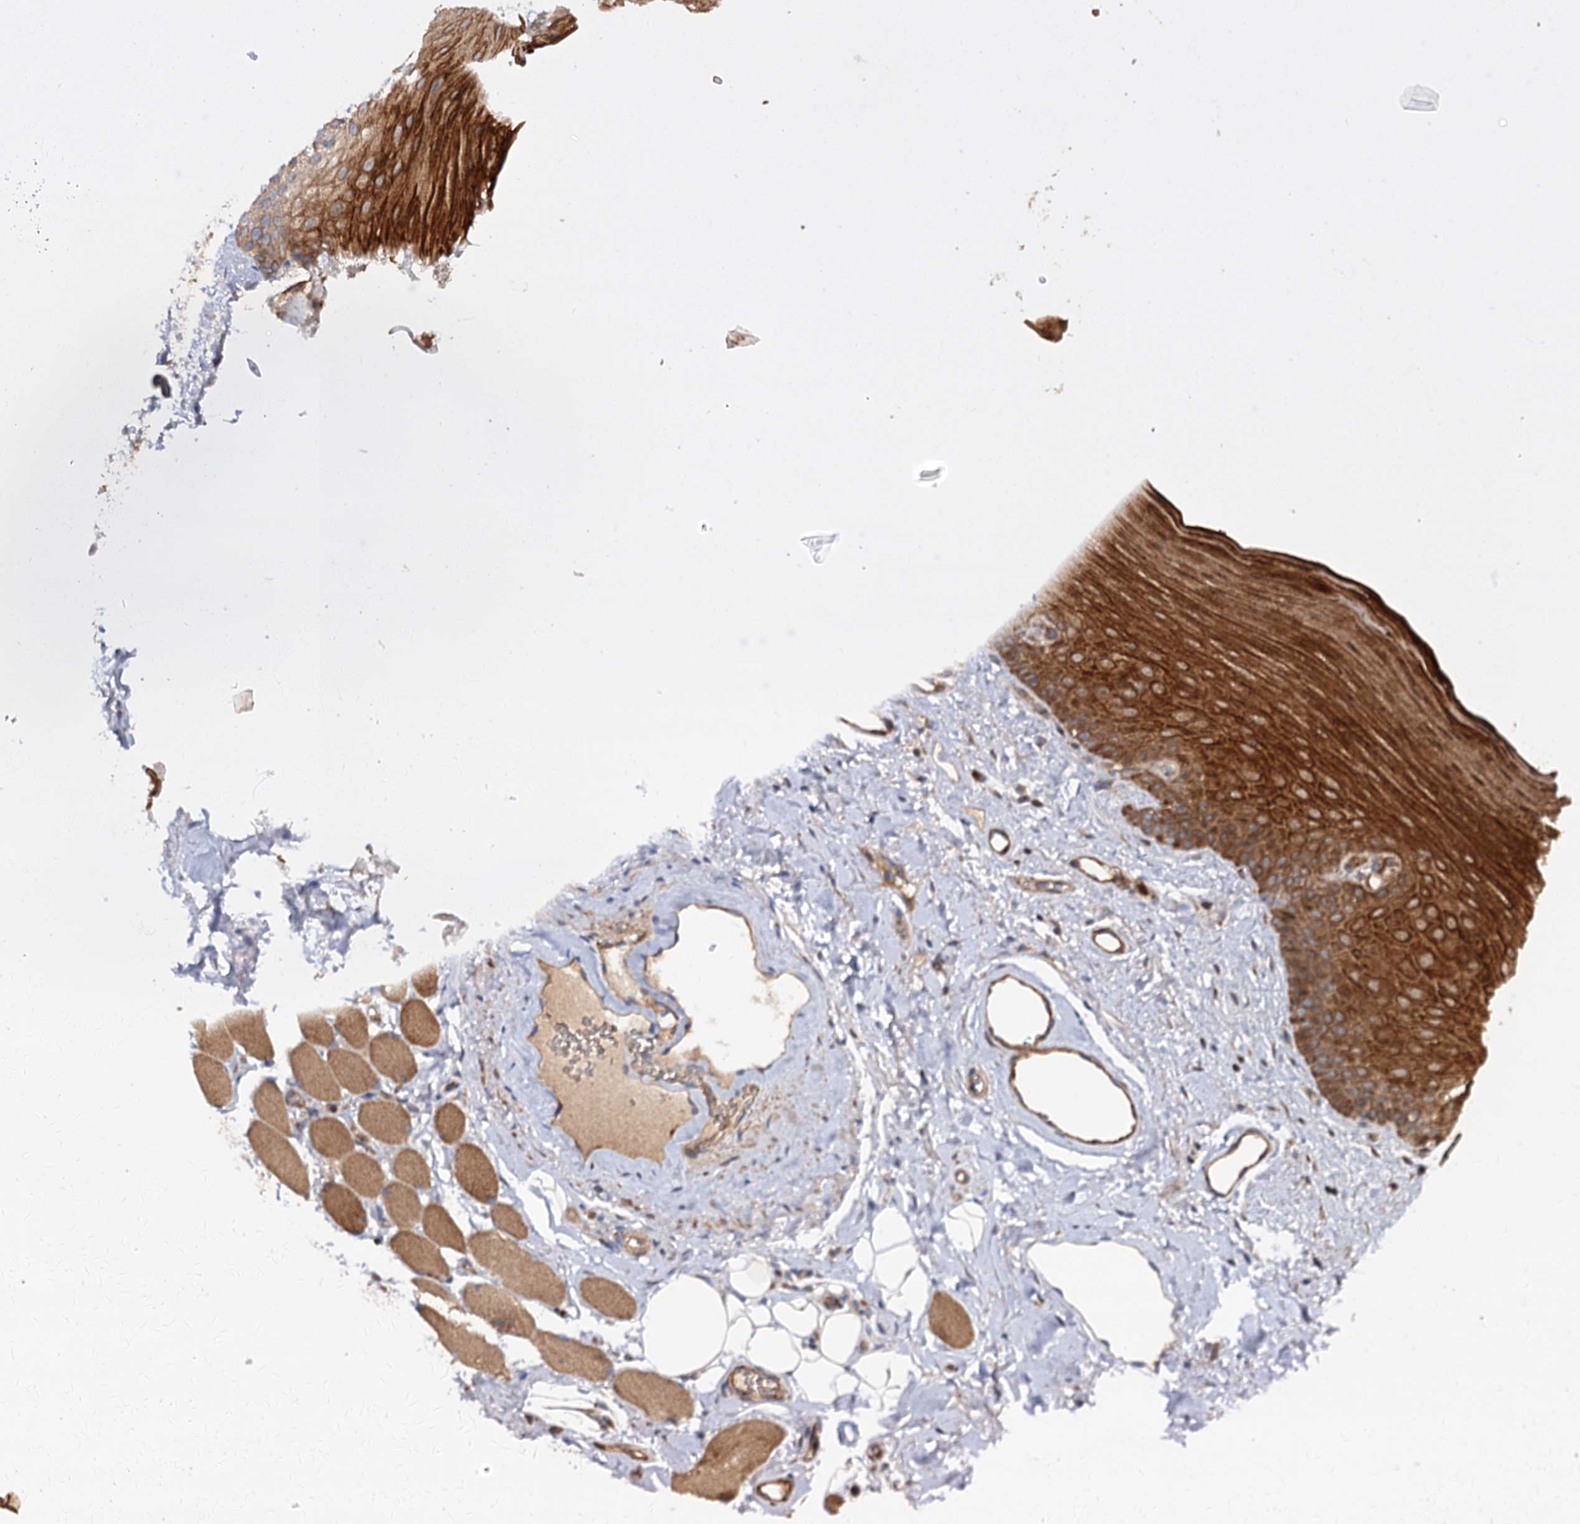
{"staining": {"intensity": "strong", "quantity": "25%-75%", "location": "cytoplasmic/membranous"}, "tissue": "oral mucosa", "cell_type": "Squamous epithelial cells", "image_type": "normal", "snomed": [{"axis": "morphology", "description": "Normal tissue, NOS"}, {"axis": "topography", "description": "Oral tissue"}], "caption": "Human oral mucosa stained with a brown dye demonstrates strong cytoplasmic/membranous positive staining in approximately 25%-75% of squamous epithelial cells.", "gene": "ADGRG4", "patient": {"sex": "male", "age": 68}}